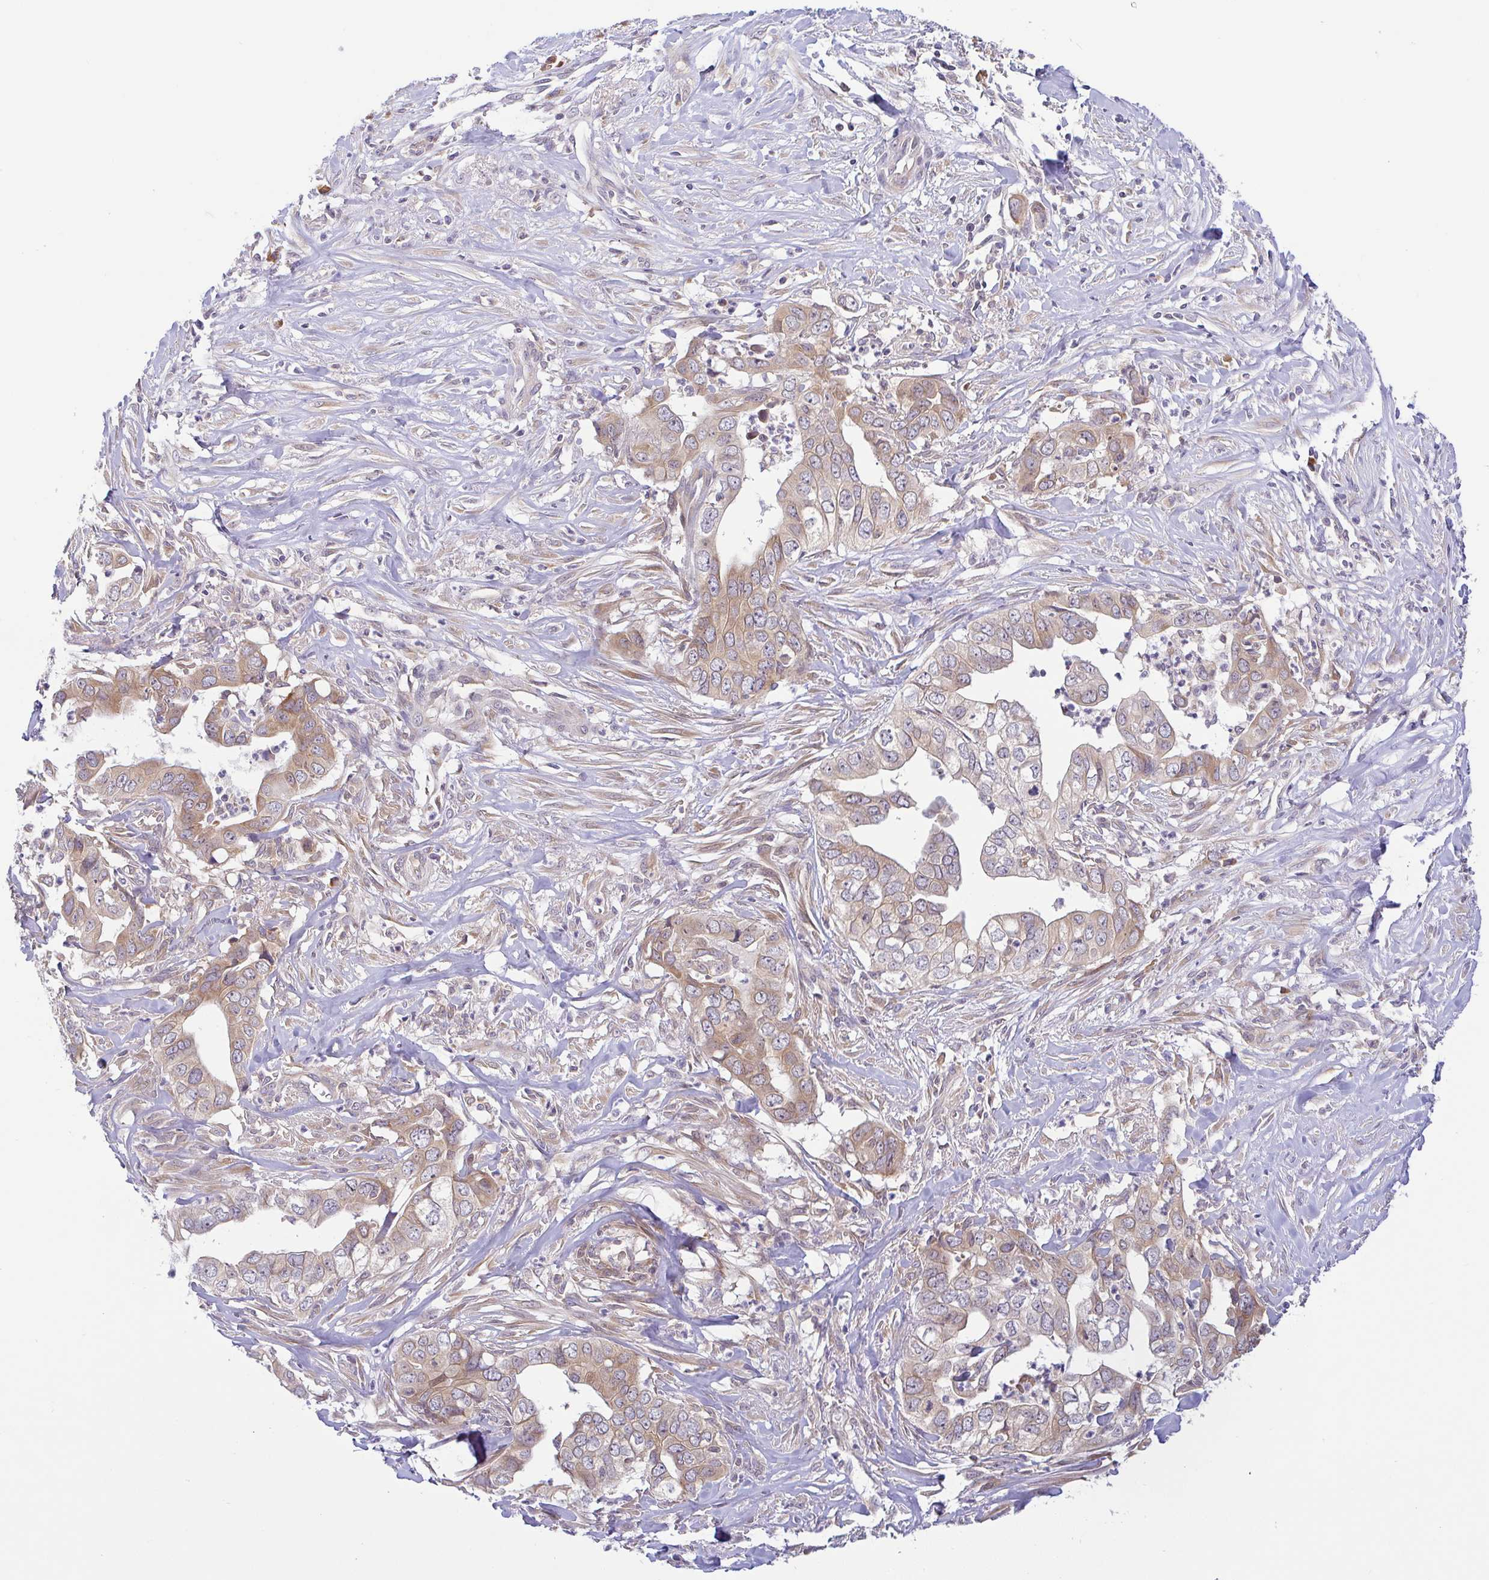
{"staining": {"intensity": "weak", "quantity": ">75%", "location": "cytoplasmic/membranous"}, "tissue": "liver cancer", "cell_type": "Tumor cells", "image_type": "cancer", "snomed": [{"axis": "morphology", "description": "Cholangiocarcinoma"}, {"axis": "topography", "description": "Liver"}], "caption": "Weak cytoplasmic/membranous protein expression is present in about >75% of tumor cells in liver cancer.", "gene": "DERL2", "patient": {"sex": "female", "age": 79}}